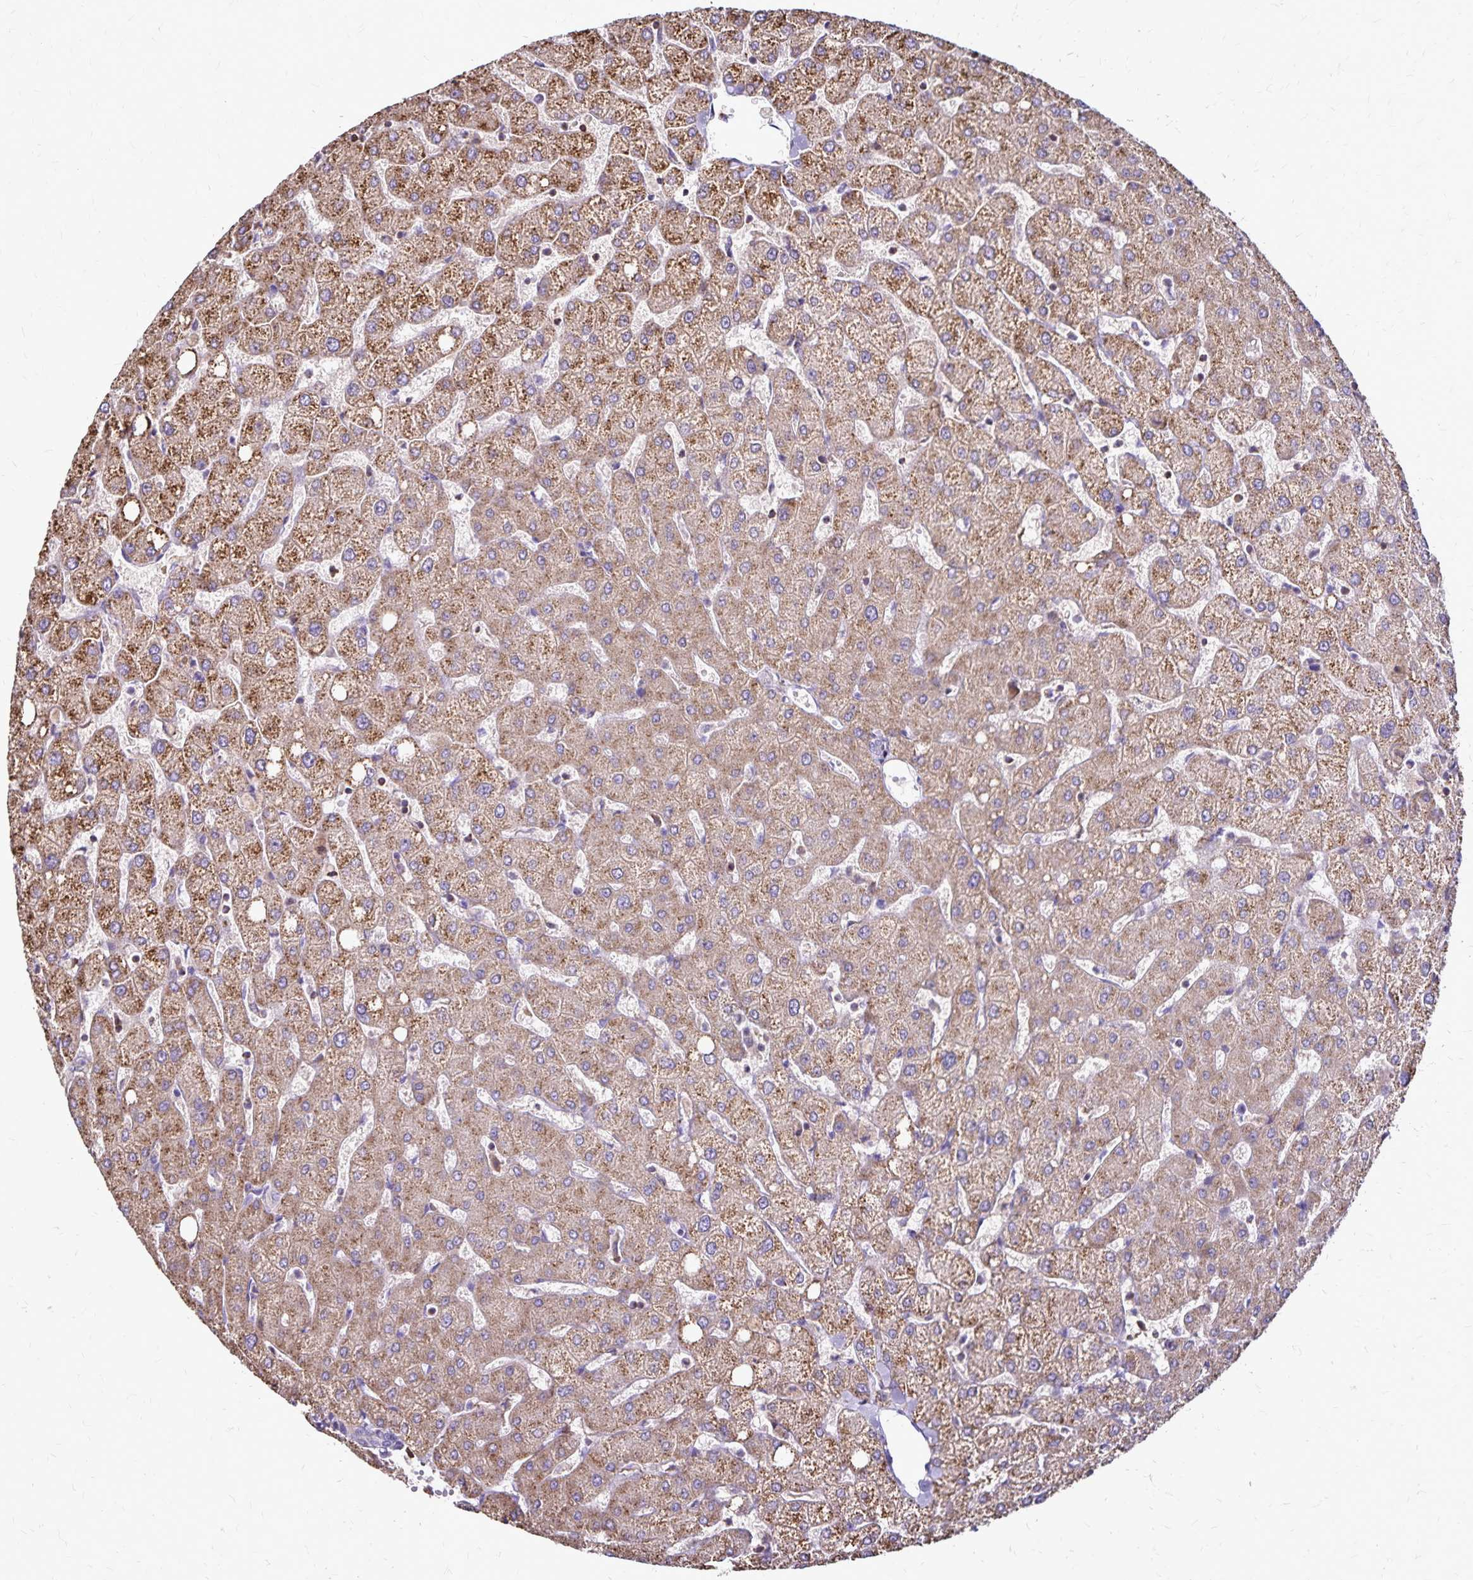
{"staining": {"intensity": "negative", "quantity": "none", "location": "none"}, "tissue": "liver", "cell_type": "Cholangiocytes", "image_type": "normal", "snomed": [{"axis": "morphology", "description": "Normal tissue, NOS"}, {"axis": "topography", "description": "Liver"}], "caption": "The micrograph reveals no significant positivity in cholangiocytes of liver.", "gene": "NAGPA", "patient": {"sex": "female", "age": 54}}